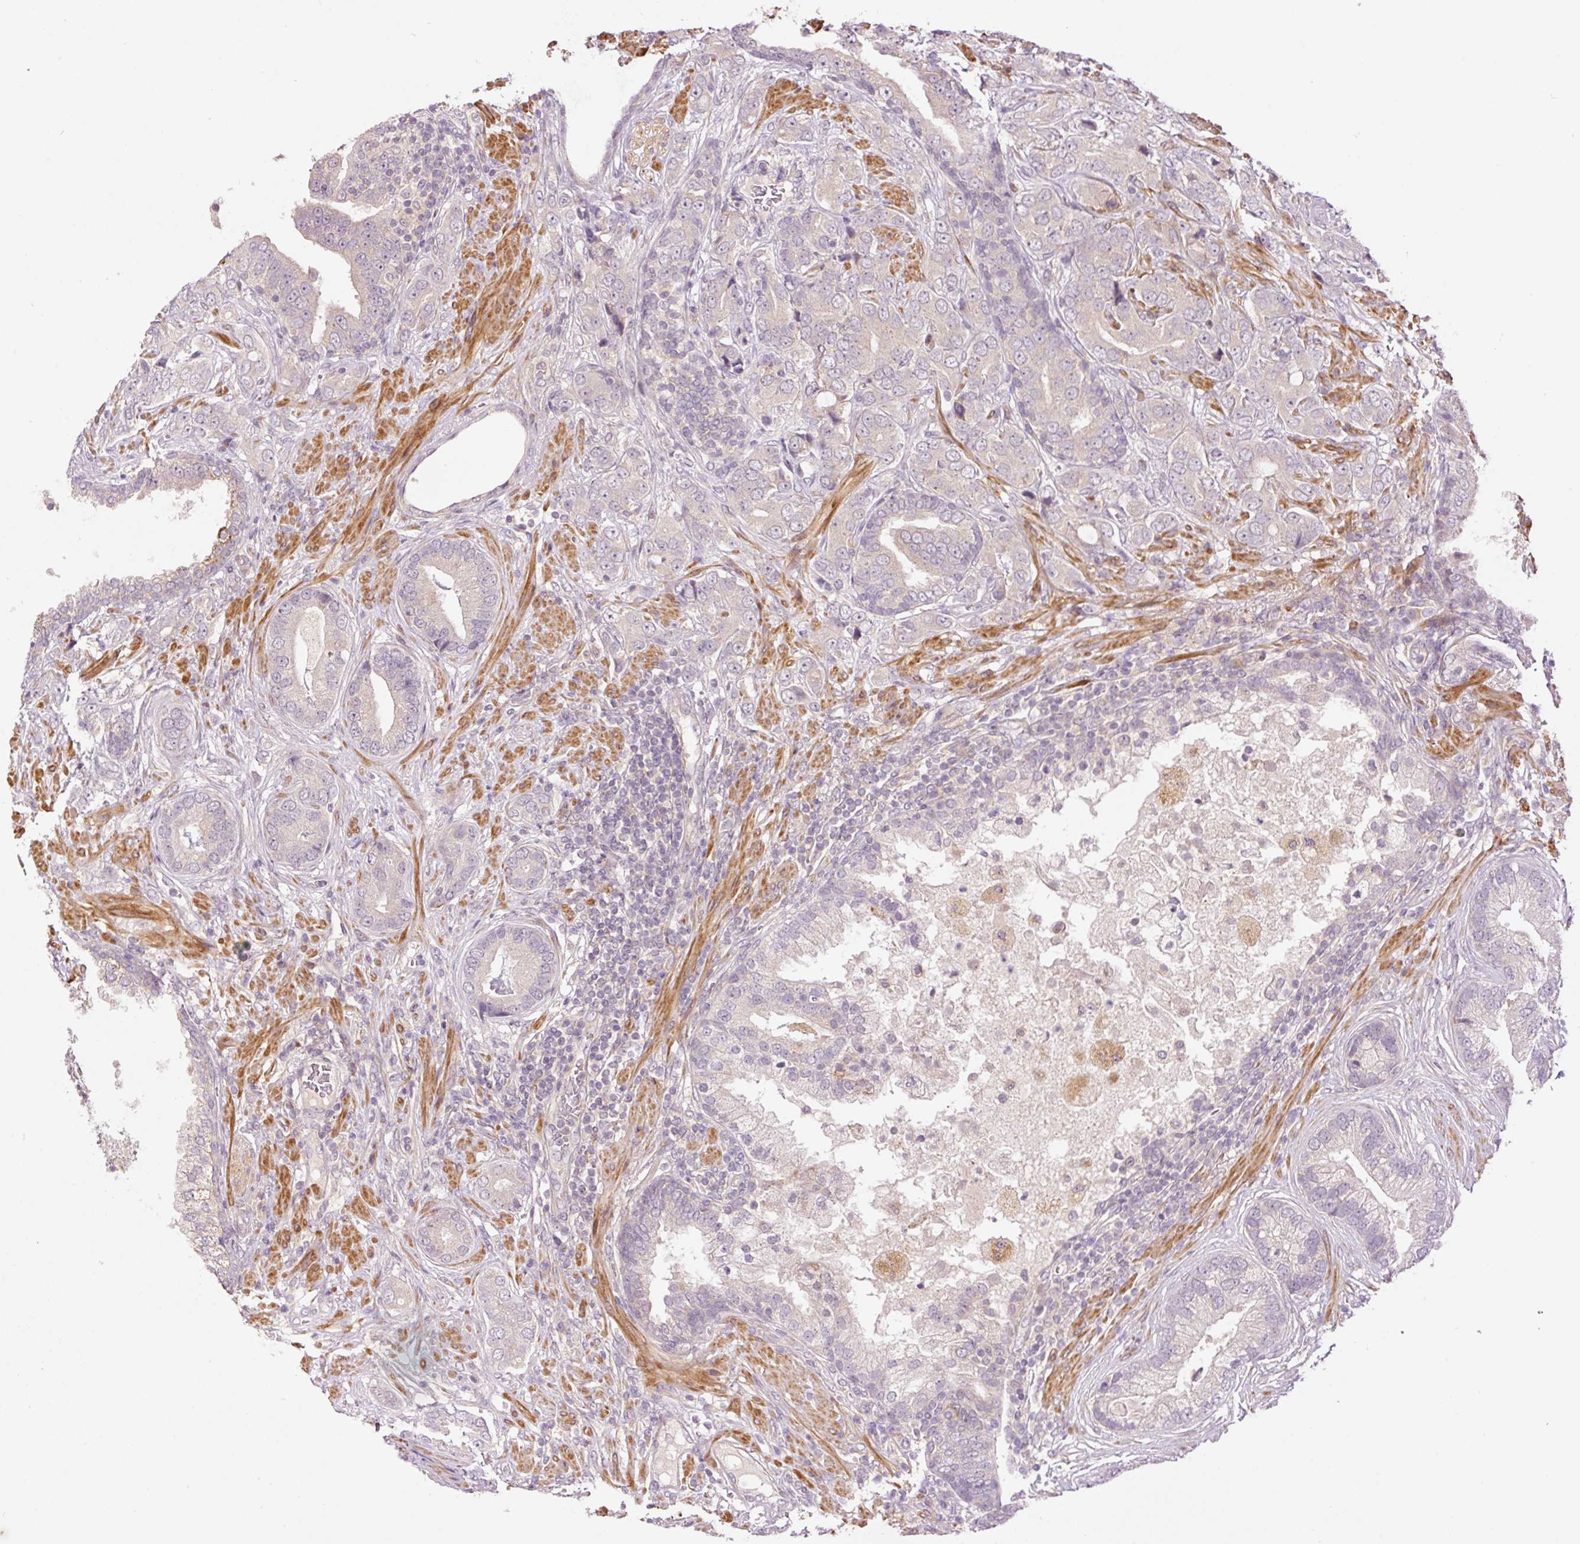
{"staining": {"intensity": "negative", "quantity": "none", "location": "none"}, "tissue": "prostate cancer", "cell_type": "Tumor cells", "image_type": "cancer", "snomed": [{"axis": "morphology", "description": "Adenocarcinoma, High grade"}, {"axis": "topography", "description": "Prostate"}], "caption": "Immunohistochemistry (IHC) image of neoplastic tissue: adenocarcinoma (high-grade) (prostate) stained with DAB reveals no significant protein positivity in tumor cells.", "gene": "SLC29A3", "patient": {"sex": "male", "age": 55}}